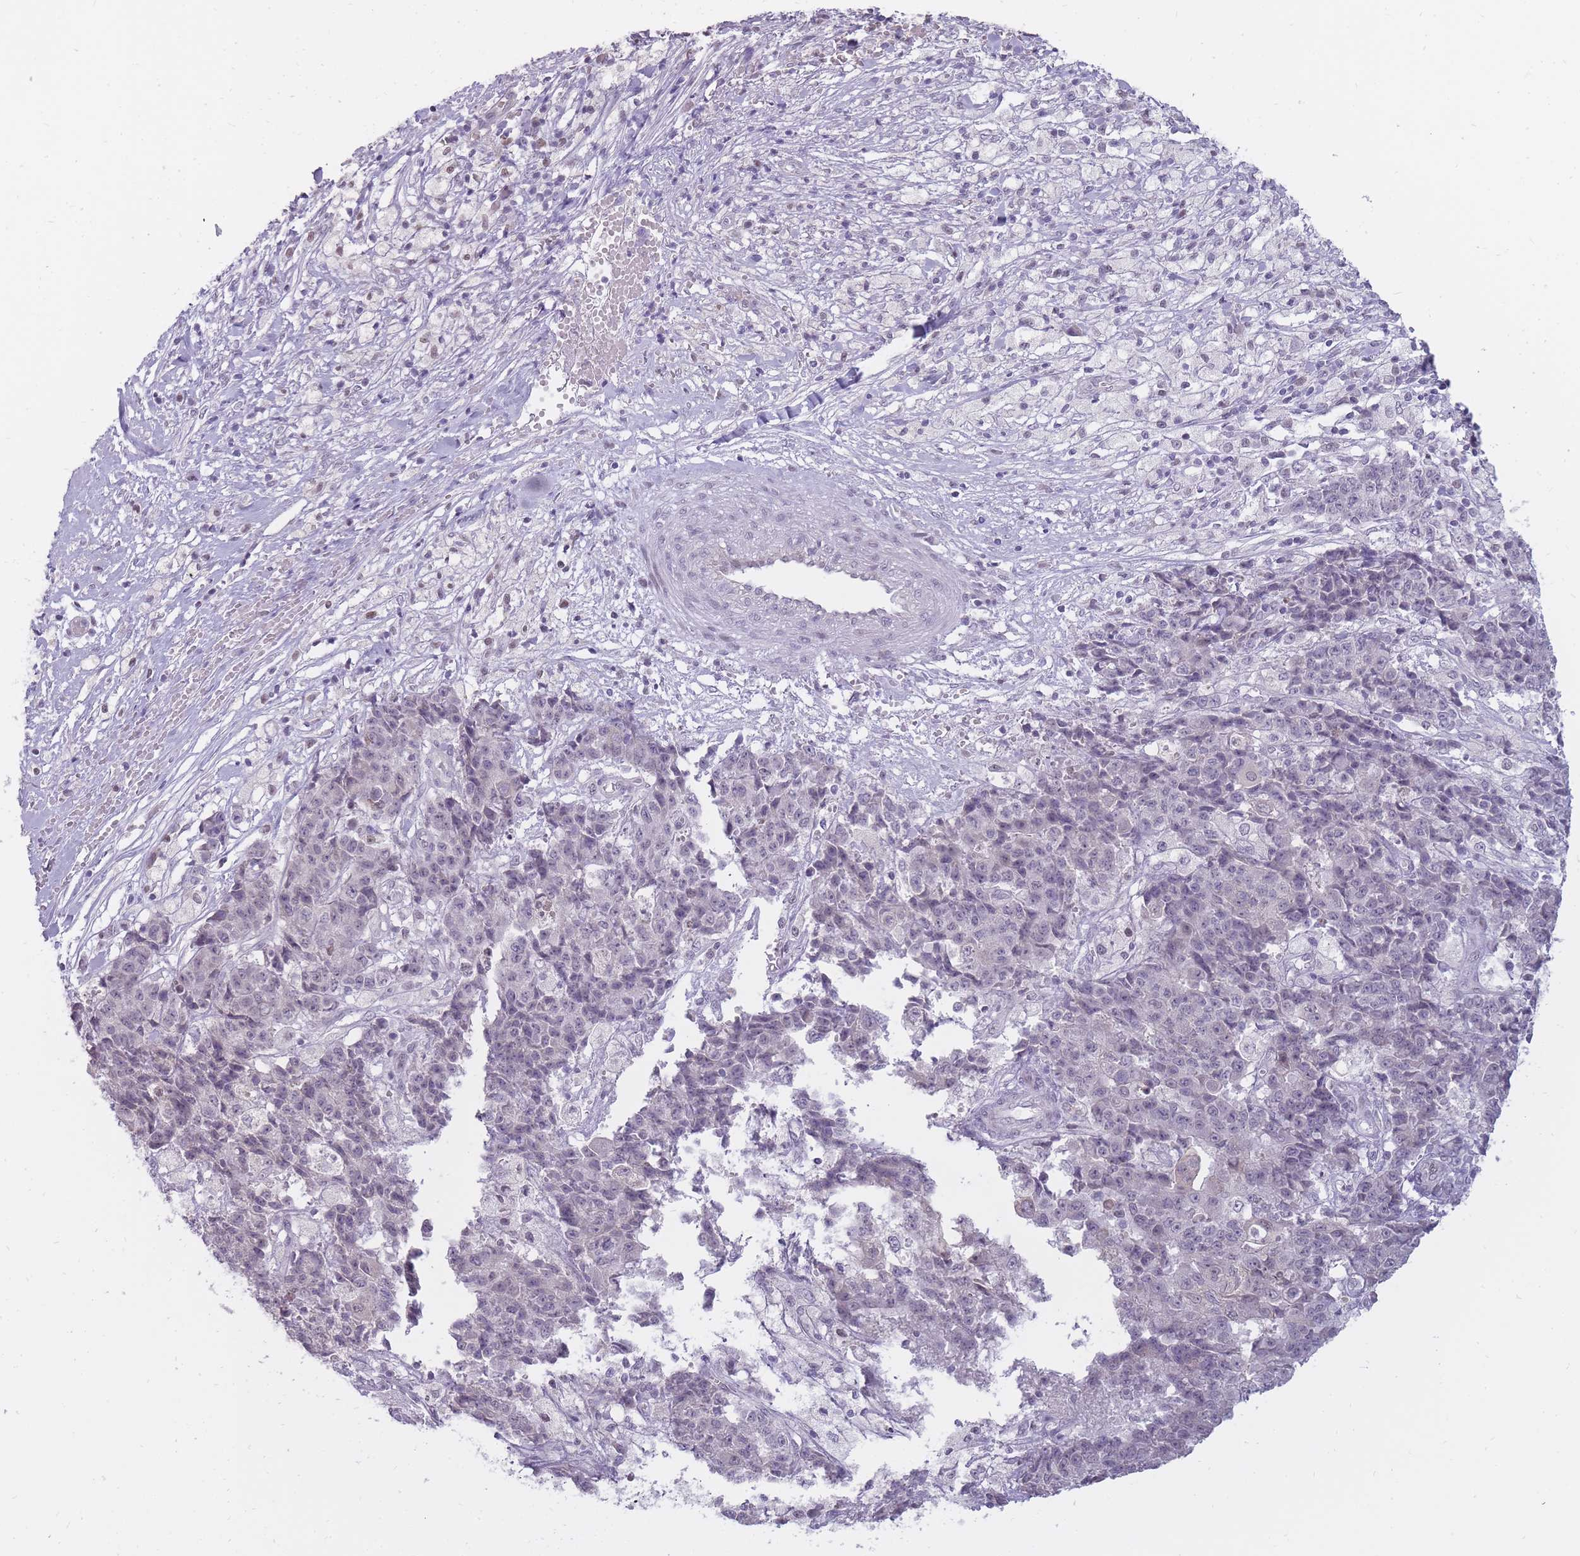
{"staining": {"intensity": "negative", "quantity": "none", "location": "none"}, "tissue": "ovarian cancer", "cell_type": "Tumor cells", "image_type": "cancer", "snomed": [{"axis": "morphology", "description": "Carcinoma, endometroid"}, {"axis": "topography", "description": "Ovary"}], "caption": "Protein analysis of ovarian cancer demonstrates no significant positivity in tumor cells.", "gene": "POMZP3", "patient": {"sex": "female", "age": 42}}